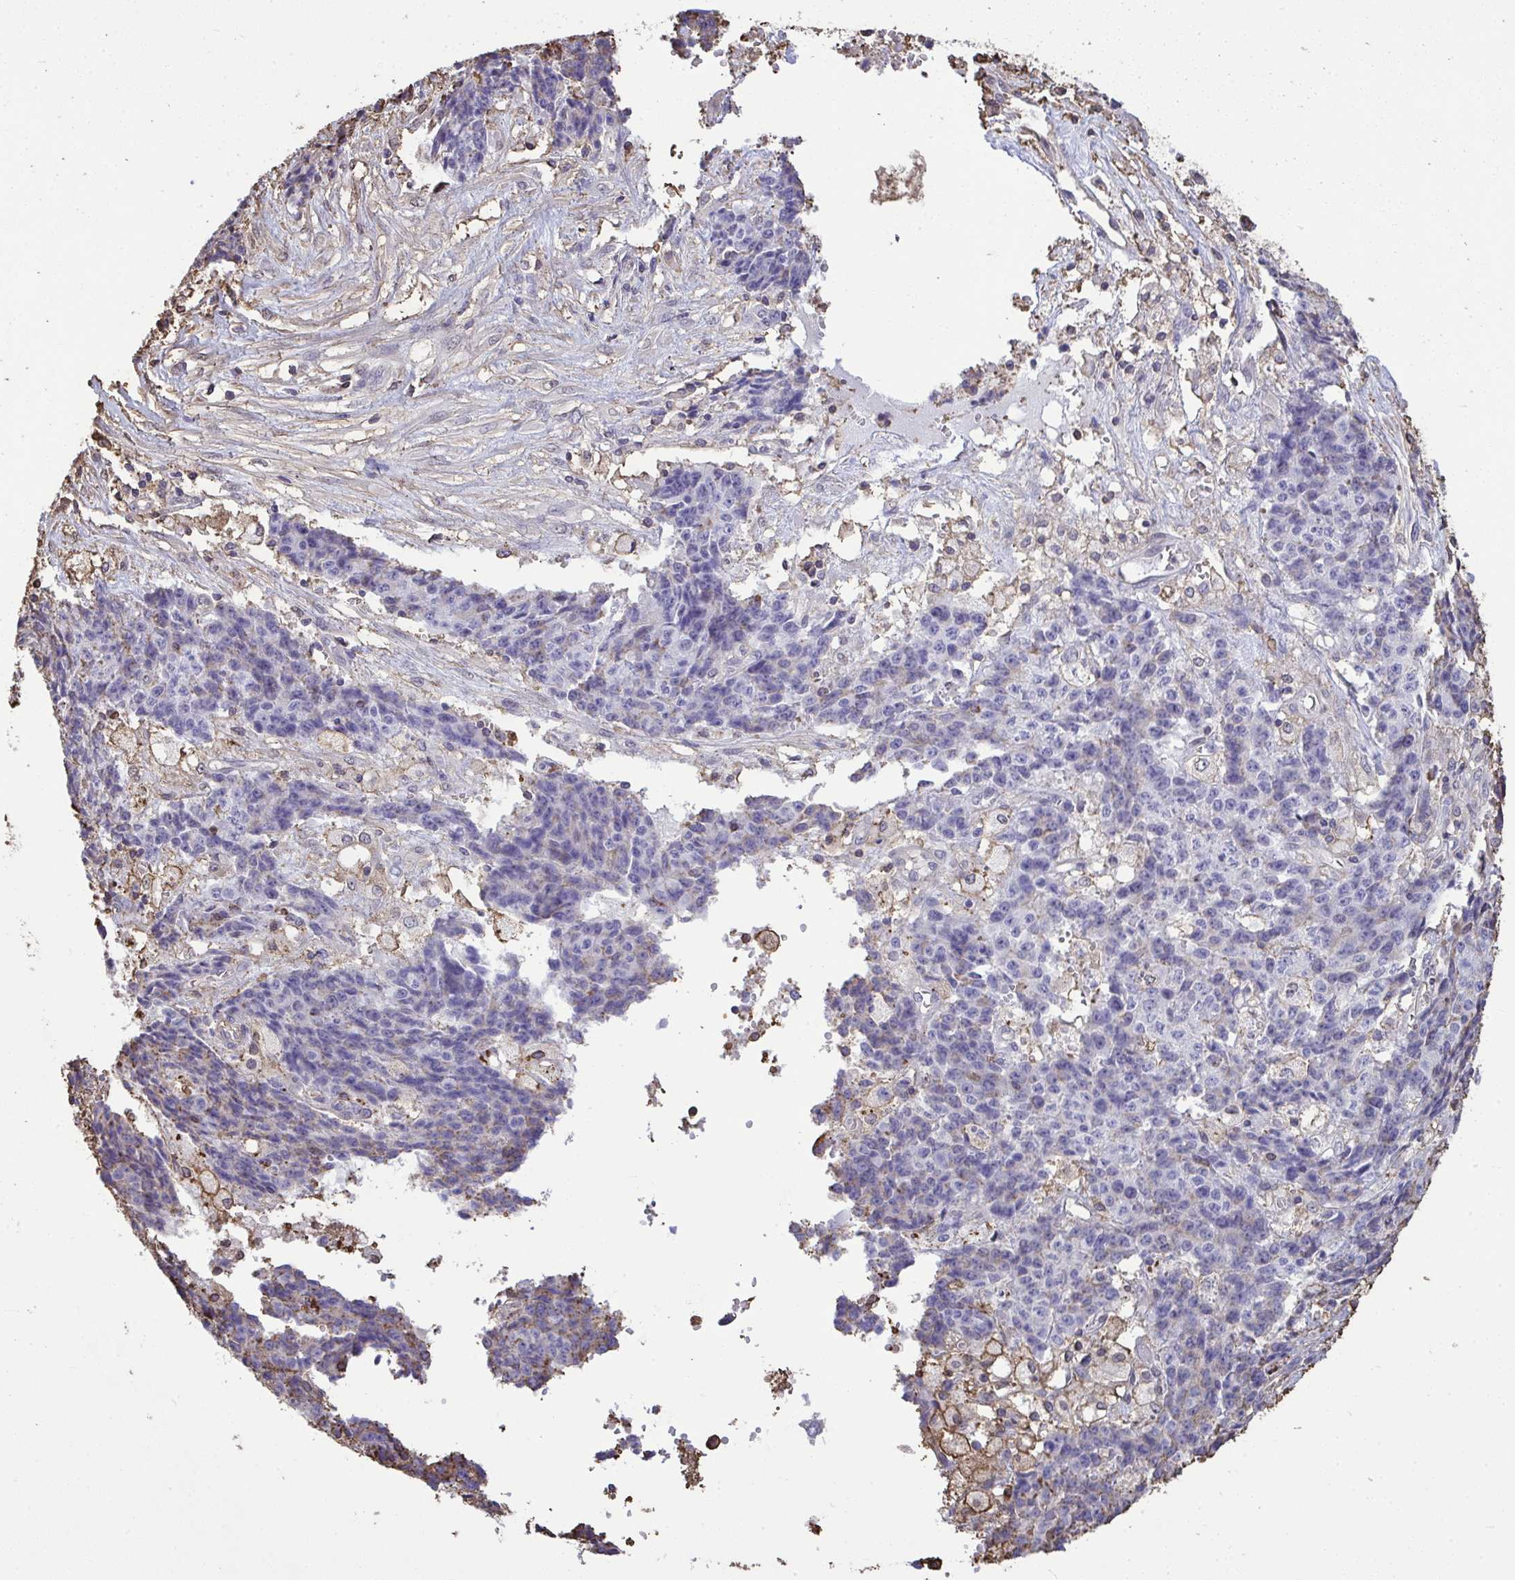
{"staining": {"intensity": "negative", "quantity": "none", "location": "none"}, "tissue": "ovarian cancer", "cell_type": "Tumor cells", "image_type": "cancer", "snomed": [{"axis": "morphology", "description": "Carcinoma, endometroid"}, {"axis": "topography", "description": "Ovary"}], "caption": "Histopathology image shows no protein positivity in tumor cells of ovarian cancer tissue.", "gene": "ANXA5", "patient": {"sex": "female", "age": 42}}